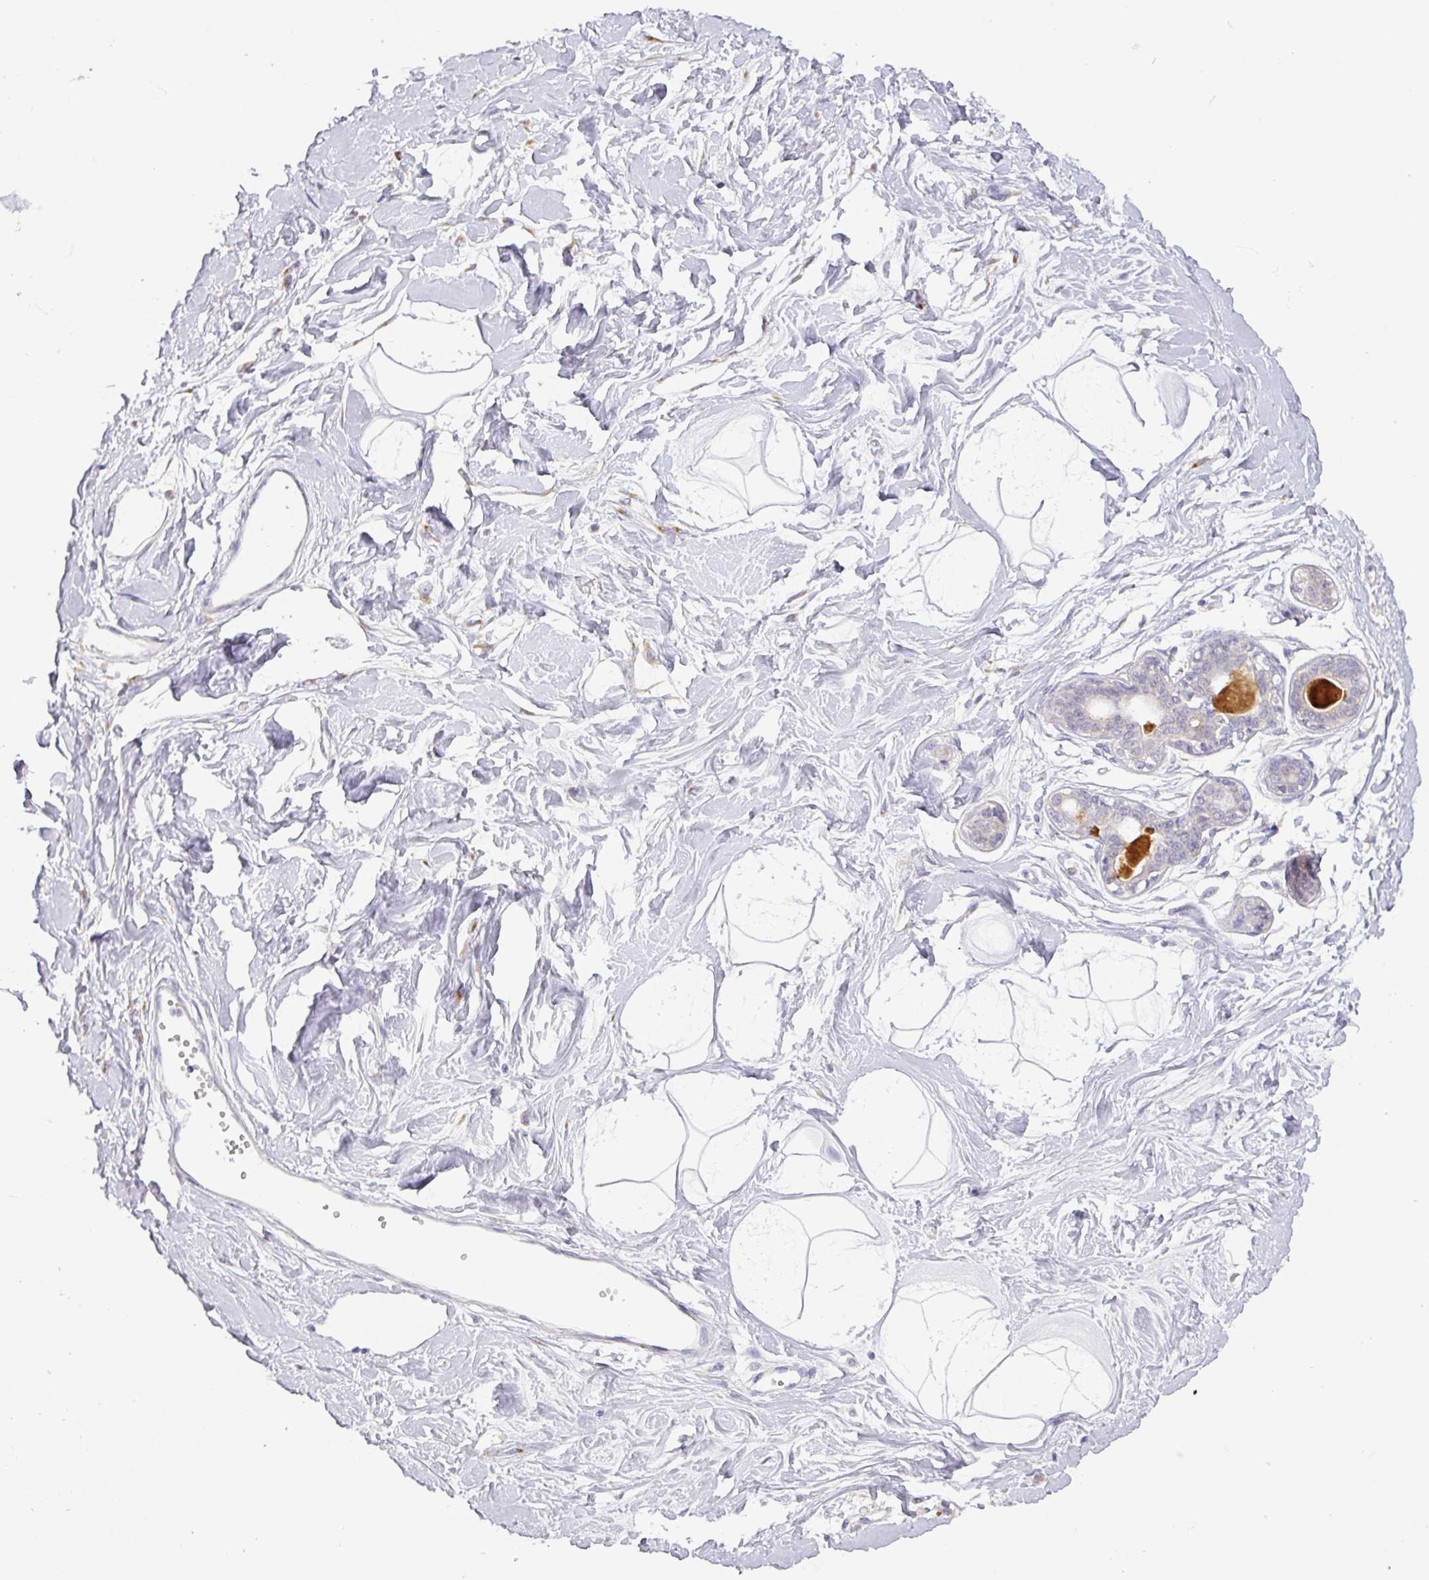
{"staining": {"intensity": "negative", "quantity": "none", "location": "none"}, "tissue": "breast", "cell_type": "Adipocytes", "image_type": "normal", "snomed": [{"axis": "morphology", "description": "Normal tissue, NOS"}, {"axis": "topography", "description": "Breast"}], "caption": "This histopathology image is of unremarkable breast stained with immunohistochemistry to label a protein in brown with the nuclei are counter-stained blue. There is no staining in adipocytes. Nuclei are stained in blue.", "gene": "DRD5", "patient": {"sex": "female", "age": 45}}